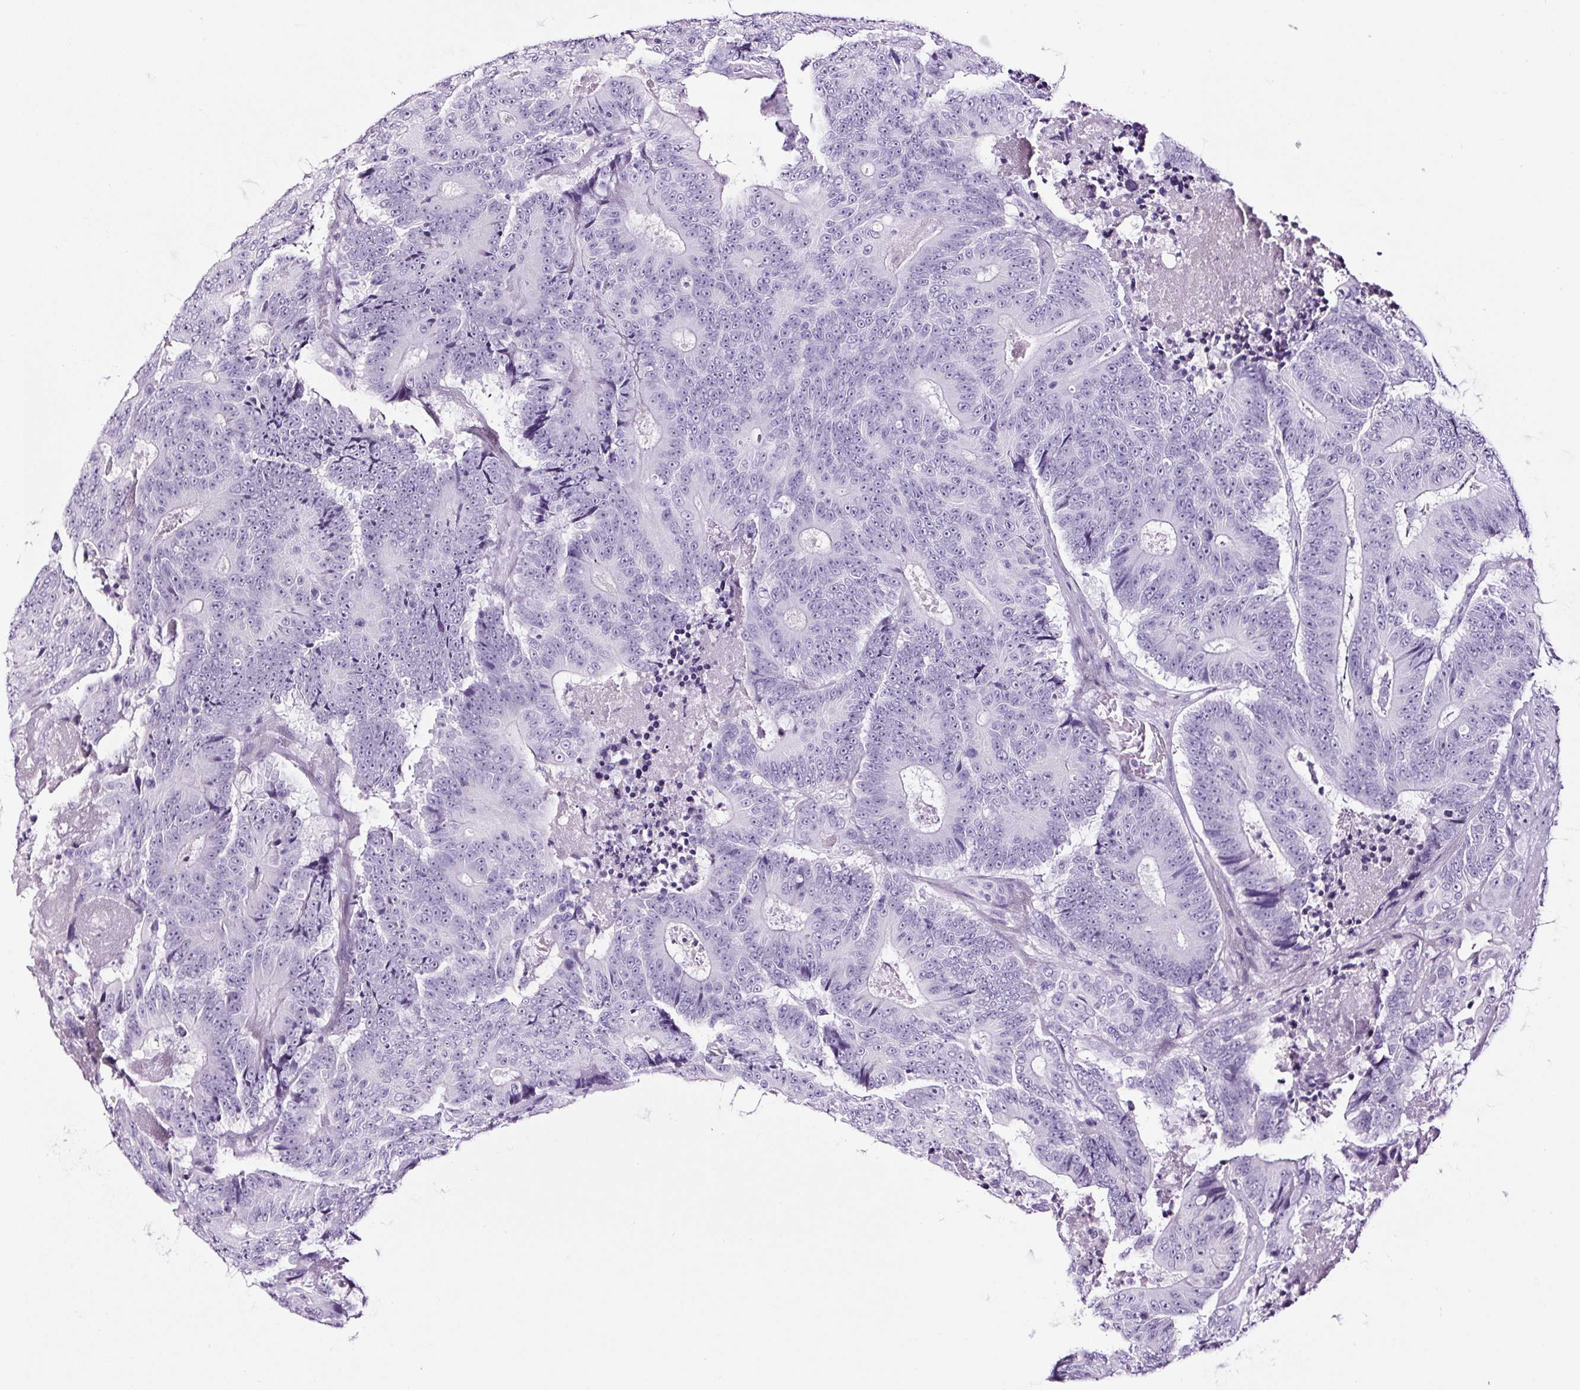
{"staining": {"intensity": "negative", "quantity": "none", "location": "none"}, "tissue": "colorectal cancer", "cell_type": "Tumor cells", "image_type": "cancer", "snomed": [{"axis": "morphology", "description": "Adenocarcinoma, NOS"}, {"axis": "topography", "description": "Colon"}], "caption": "Histopathology image shows no significant protein expression in tumor cells of adenocarcinoma (colorectal). (Brightfield microscopy of DAB immunohistochemistry (IHC) at high magnification).", "gene": "NPHS2", "patient": {"sex": "male", "age": 83}}